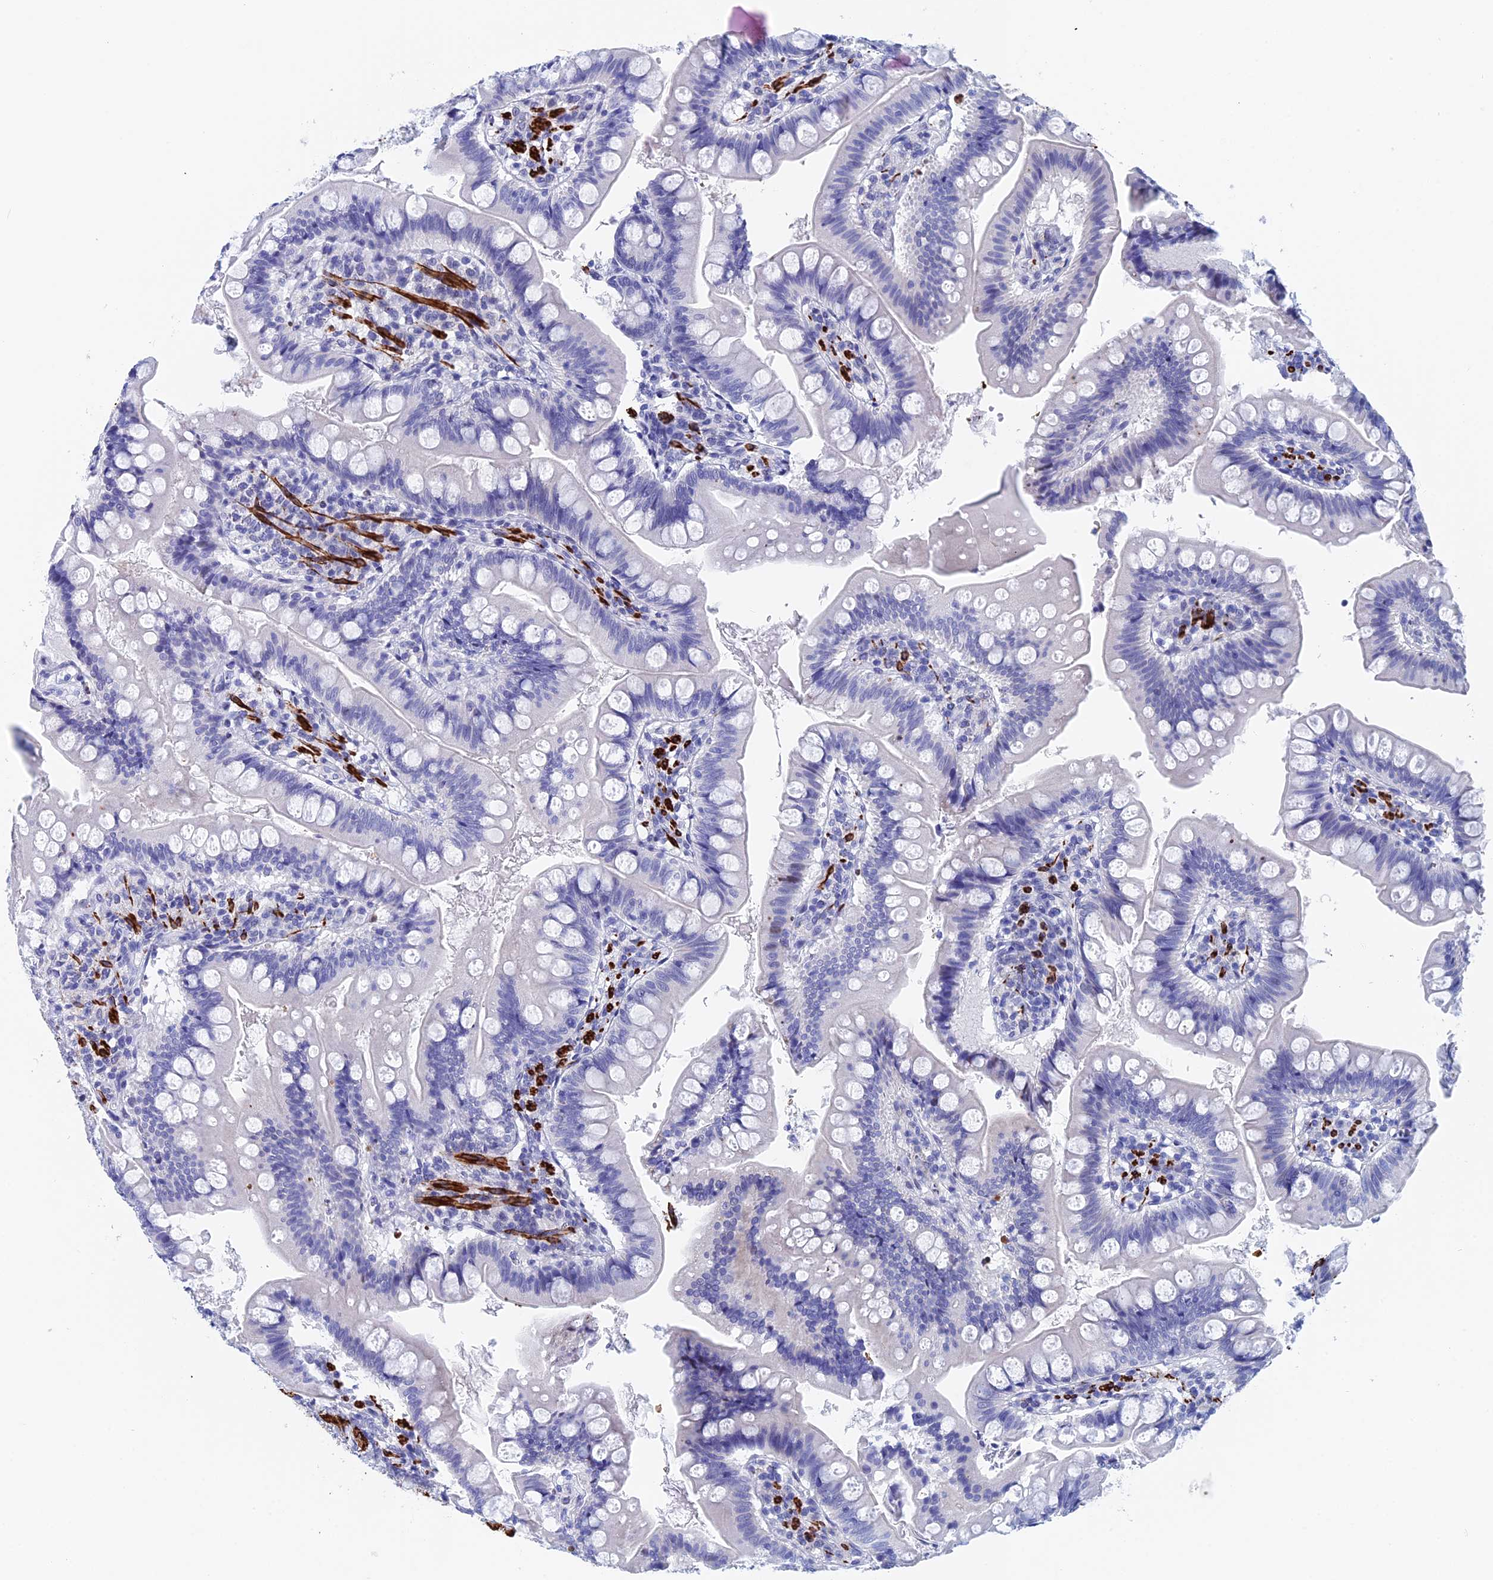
{"staining": {"intensity": "negative", "quantity": "none", "location": "none"}, "tissue": "small intestine", "cell_type": "Glandular cells", "image_type": "normal", "snomed": [{"axis": "morphology", "description": "Normal tissue, NOS"}, {"axis": "topography", "description": "Small intestine"}], "caption": "There is no significant positivity in glandular cells of small intestine. Brightfield microscopy of IHC stained with DAB (brown) and hematoxylin (blue), captured at high magnification.", "gene": "WDR83", "patient": {"sex": "male", "age": 7}}